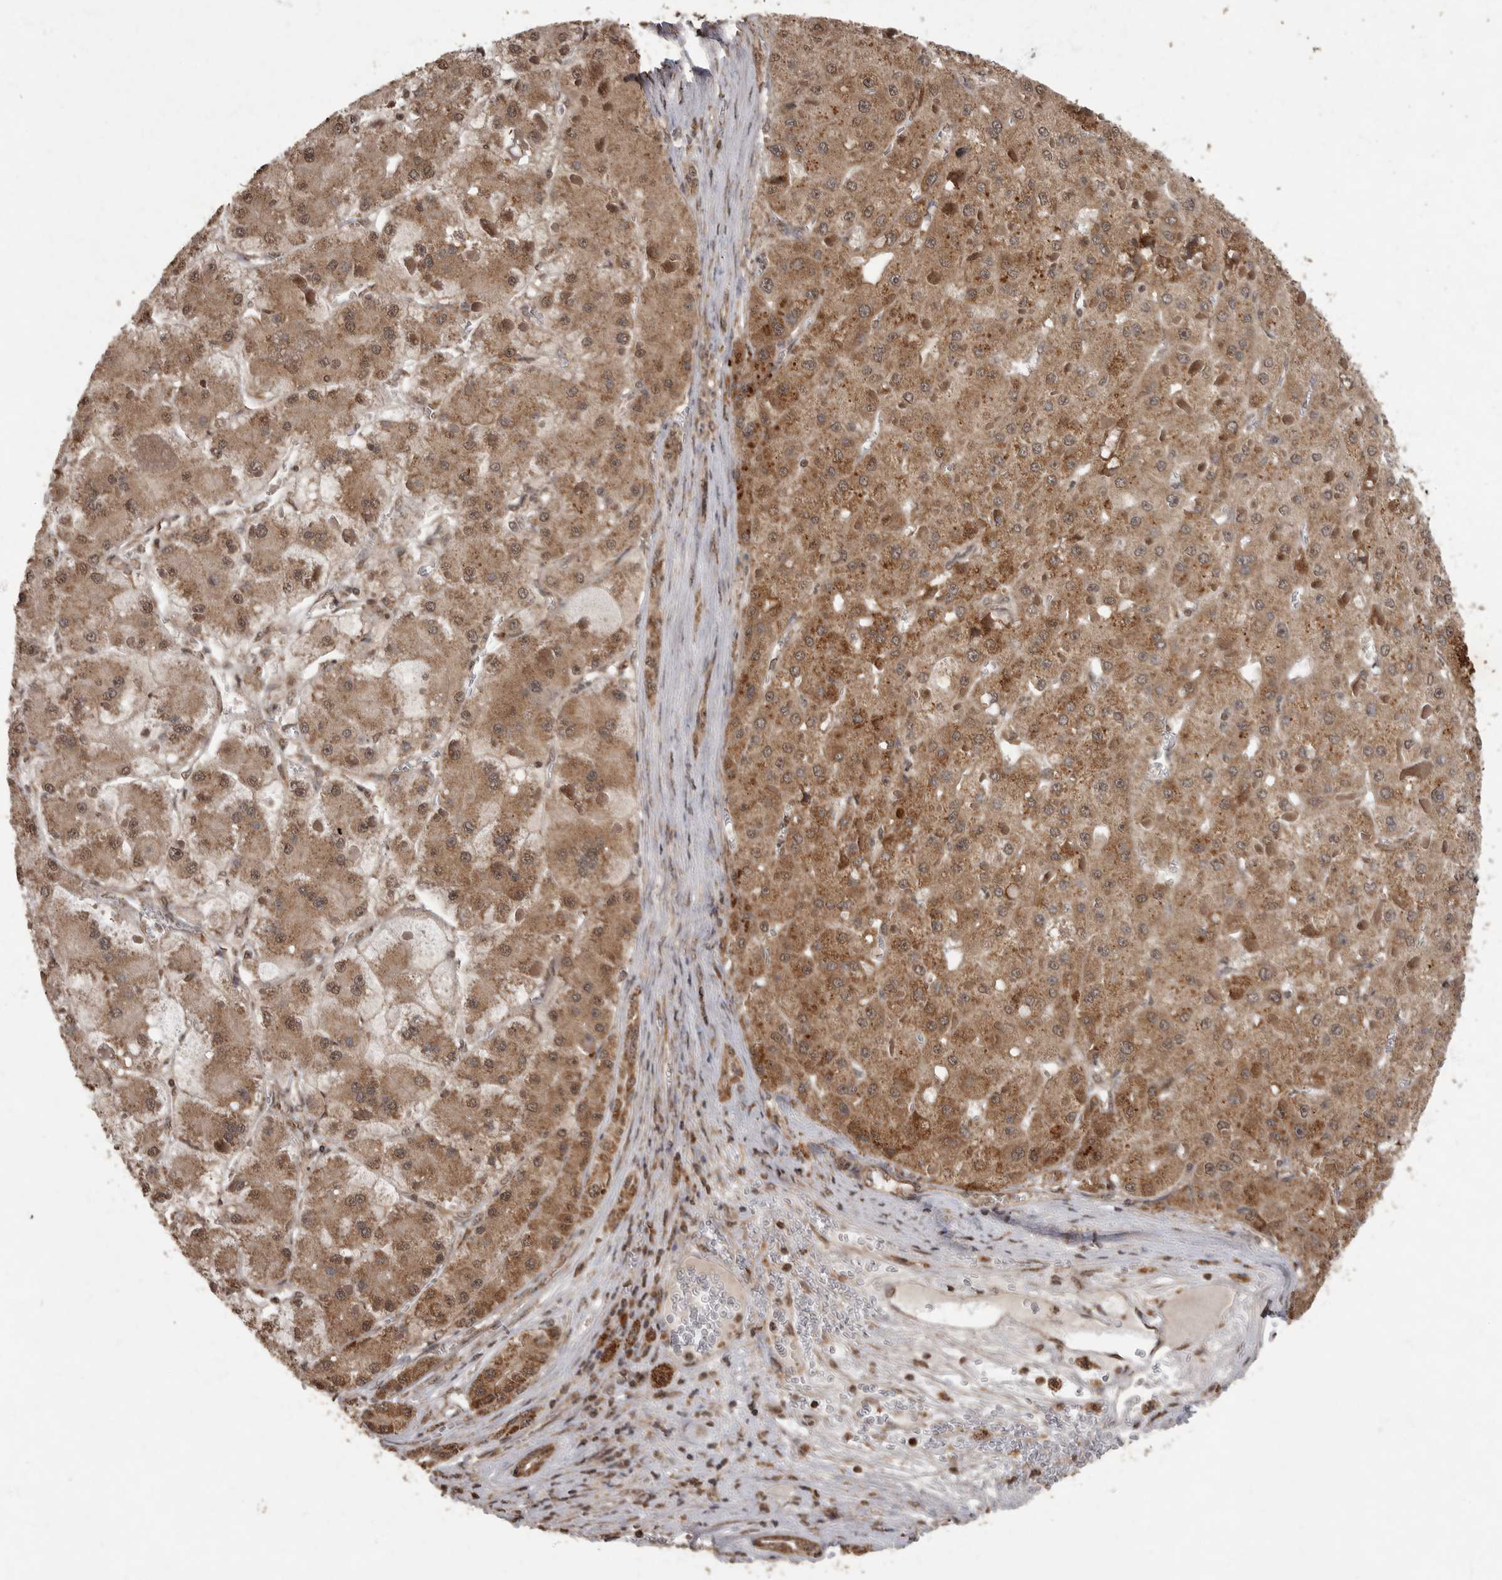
{"staining": {"intensity": "moderate", "quantity": ">75%", "location": "cytoplasmic/membranous"}, "tissue": "liver cancer", "cell_type": "Tumor cells", "image_type": "cancer", "snomed": [{"axis": "morphology", "description": "Carcinoma, Hepatocellular, NOS"}, {"axis": "topography", "description": "Liver"}], "caption": "IHC micrograph of human liver hepatocellular carcinoma stained for a protein (brown), which reveals medium levels of moderate cytoplasmic/membranous expression in approximately >75% of tumor cells.", "gene": "MAFG", "patient": {"sex": "female", "age": 73}}